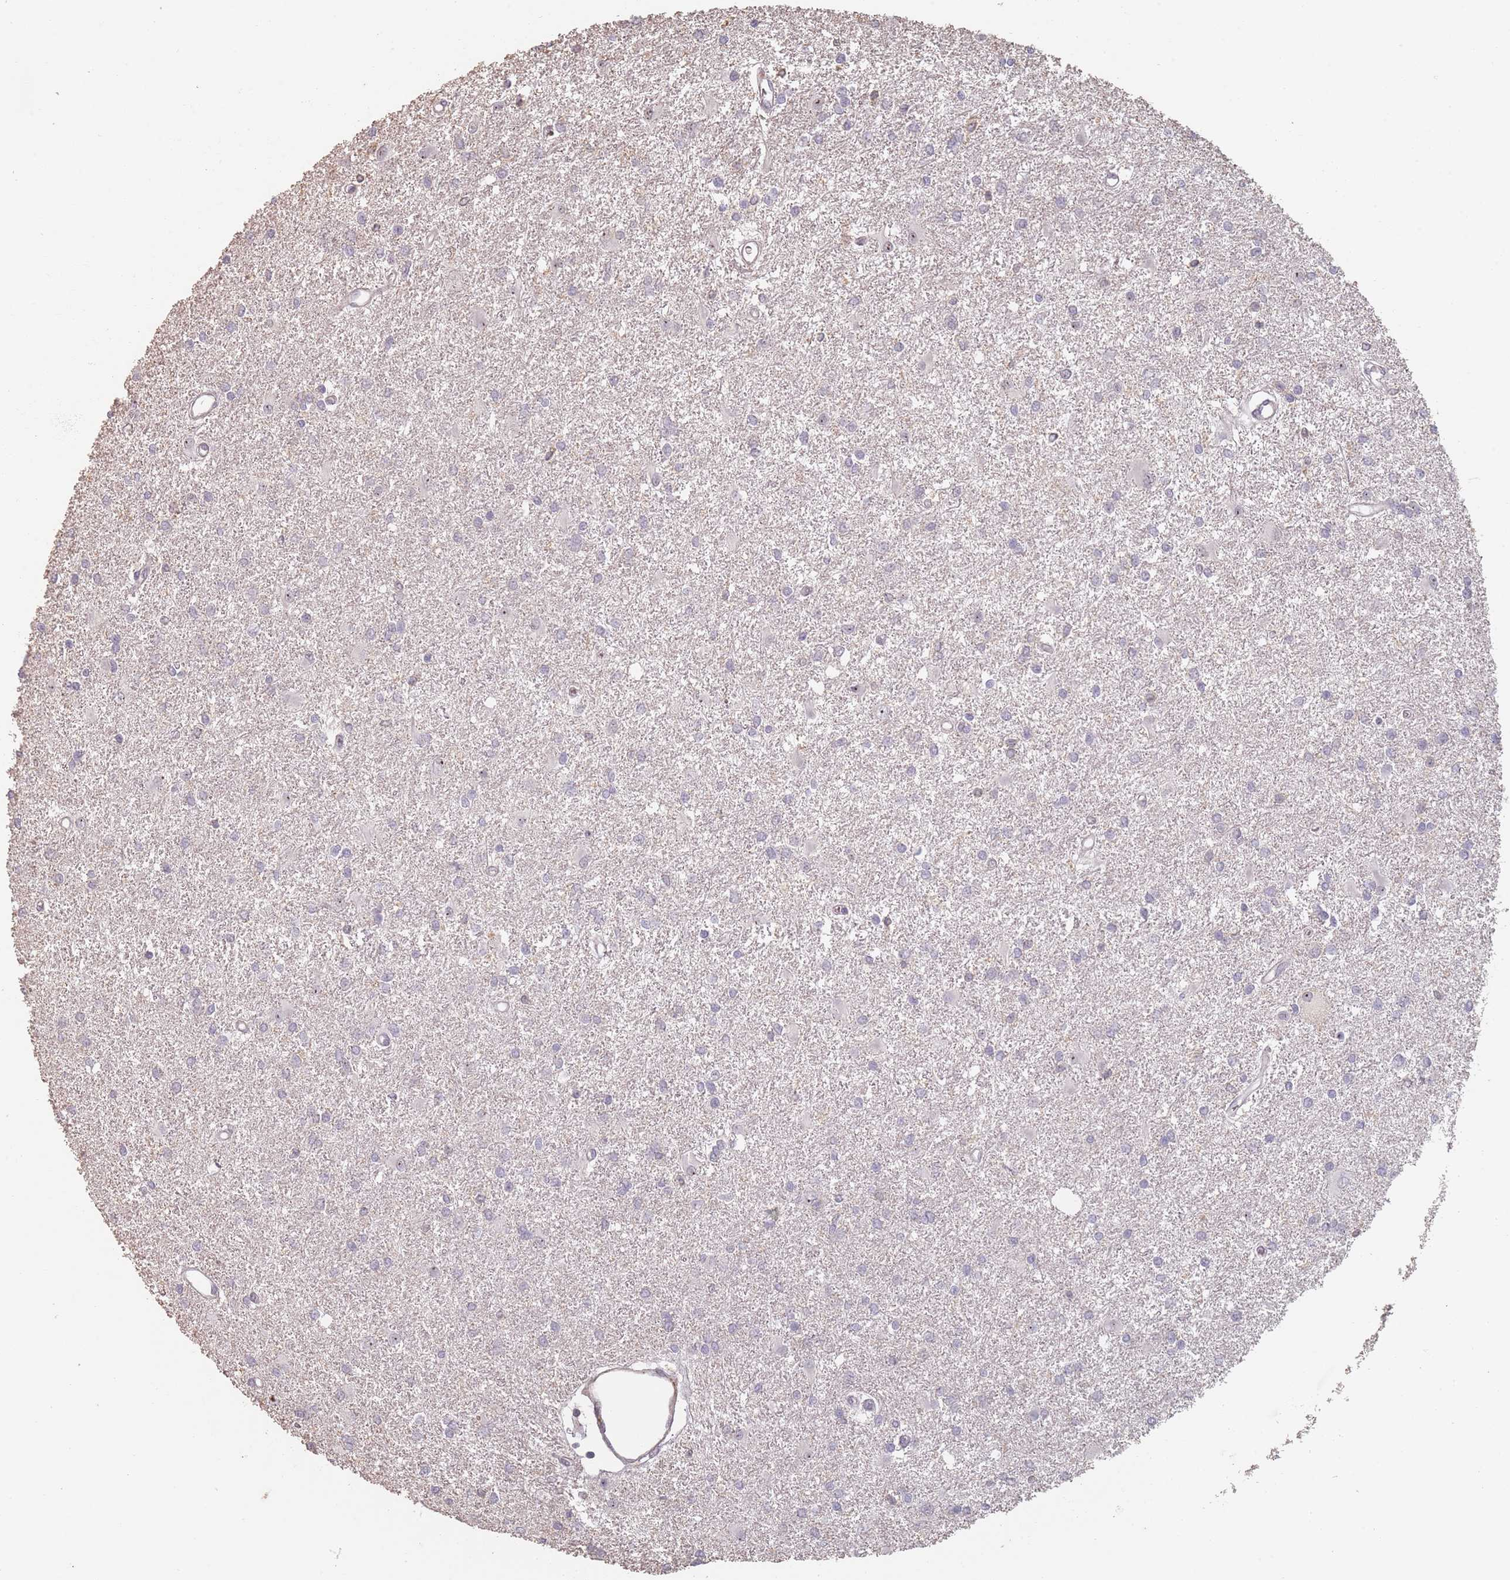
{"staining": {"intensity": "negative", "quantity": "none", "location": "none"}, "tissue": "glioma", "cell_type": "Tumor cells", "image_type": "cancer", "snomed": [{"axis": "morphology", "description": "Glioma, malignant, High grade"}, {"axis": "topography", "description": "Brain"}], "caption": "This is an immunohistochemistry (IHC) histopathology image of malignant high-grade glioma. There is no positivity in tumor cells.", "gene": "ADTRP", "patient": {"sex": "female", "age": 50}}